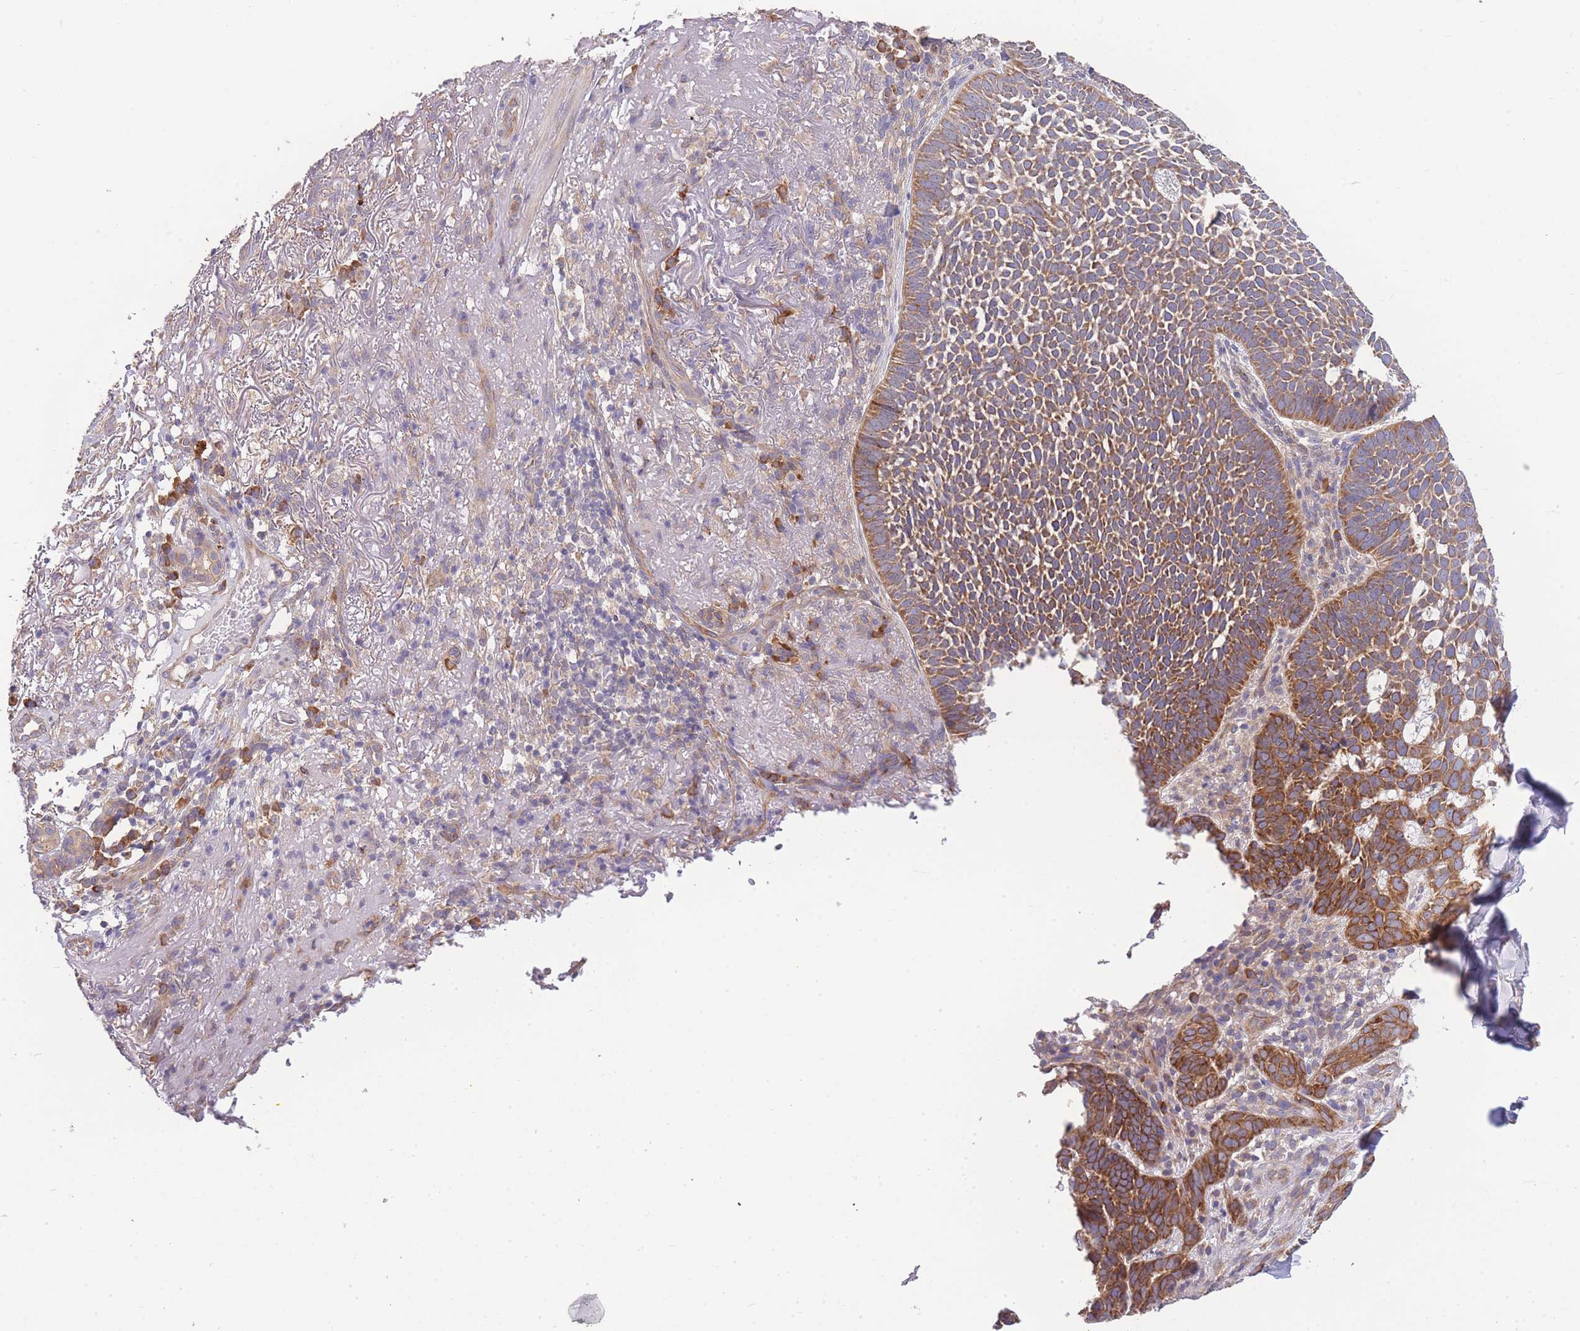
{"staining": {"intensity": "moderate", "quantity": ">75%", "location": "cytoplasmic/membranous"}, "tissue": "skin cancer", "cell_type": "Tumor cells", "image_type": "cancer", "snomed": [{"axis": "morphology", "description": "Basal cell carcinoma"}, {"axis": "topography", "description": "Skin"}], "caption": "Immunohistochemistry (IHC) staining of basal cell carcinoma (skin), which exhibits medium levels of moderate cytoplasmic/membranous positivity in about >75% of tumor cells indicating moderate cytoplasmic/membranous protein staining. The staining was performed using DAB (3,3'-diaminobenzidine) (brown) for protein detection and nuclei were counterstained in hematoxylin (blue).", "gene": "BEX1", "patient": {"sex": "female", "age": 78}}